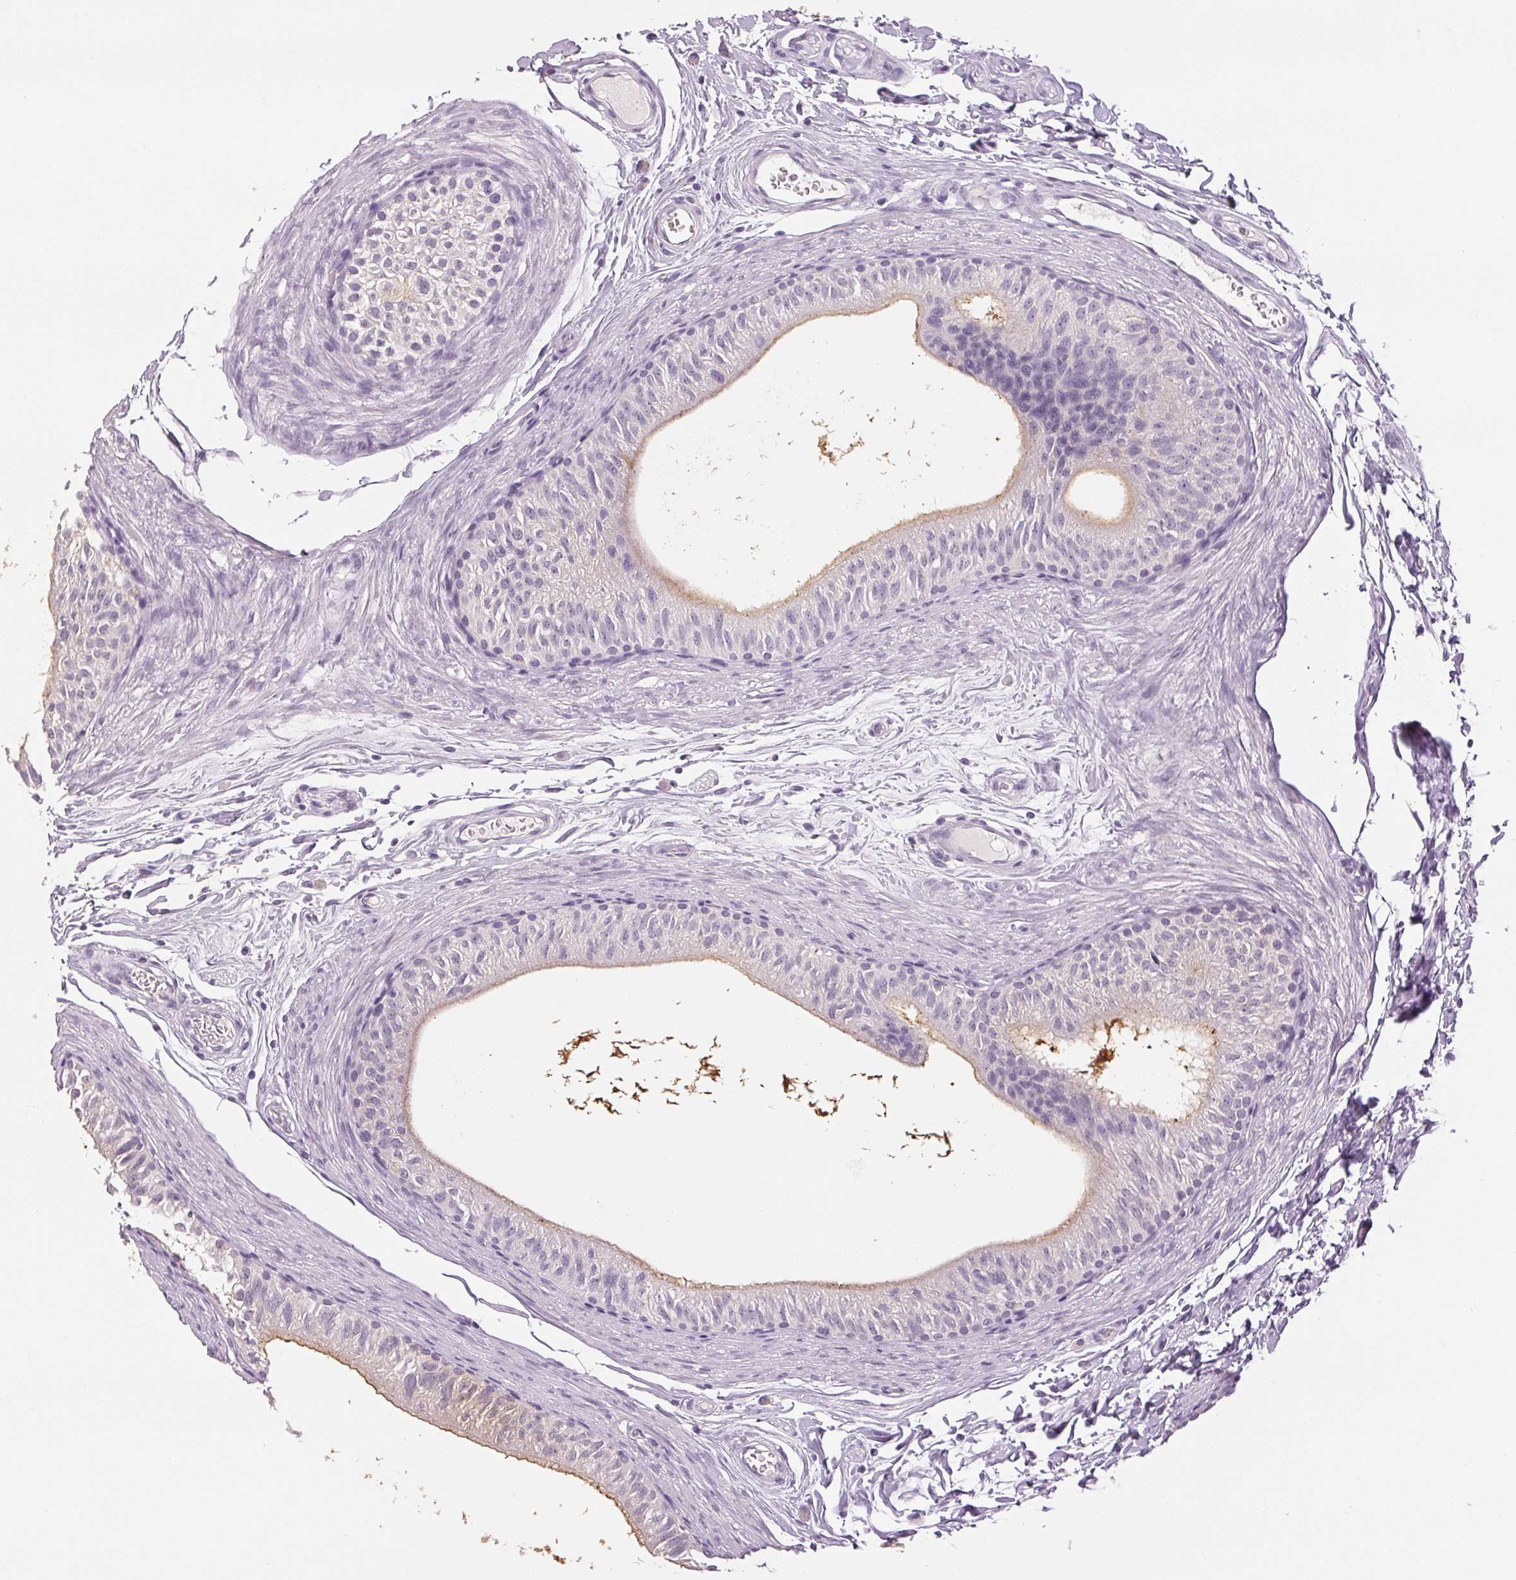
{"staining": {"intensity": "moderate", "quantity": "25%-75%", "location": "cytoplasmic/membranous"}, "tissue": "epididymis", "cell_type": "Glandular cells", "image_type": "normal", "snomed": [{"axis": "morphology", "description": "Normal tissue, NOS"}, {"axis": "topography", "description": "Epididymis"}], "caption": "Immunohistochemistry histopathology image of unremarkable epididymis stained for a protein (brown), which demonstrates medium levels of moderate cytoplasmic/membranous staining in approximately 25%-75% of glandular cells.", "gene": "LTF", "patient": {"sex": "male", "age": 36}}